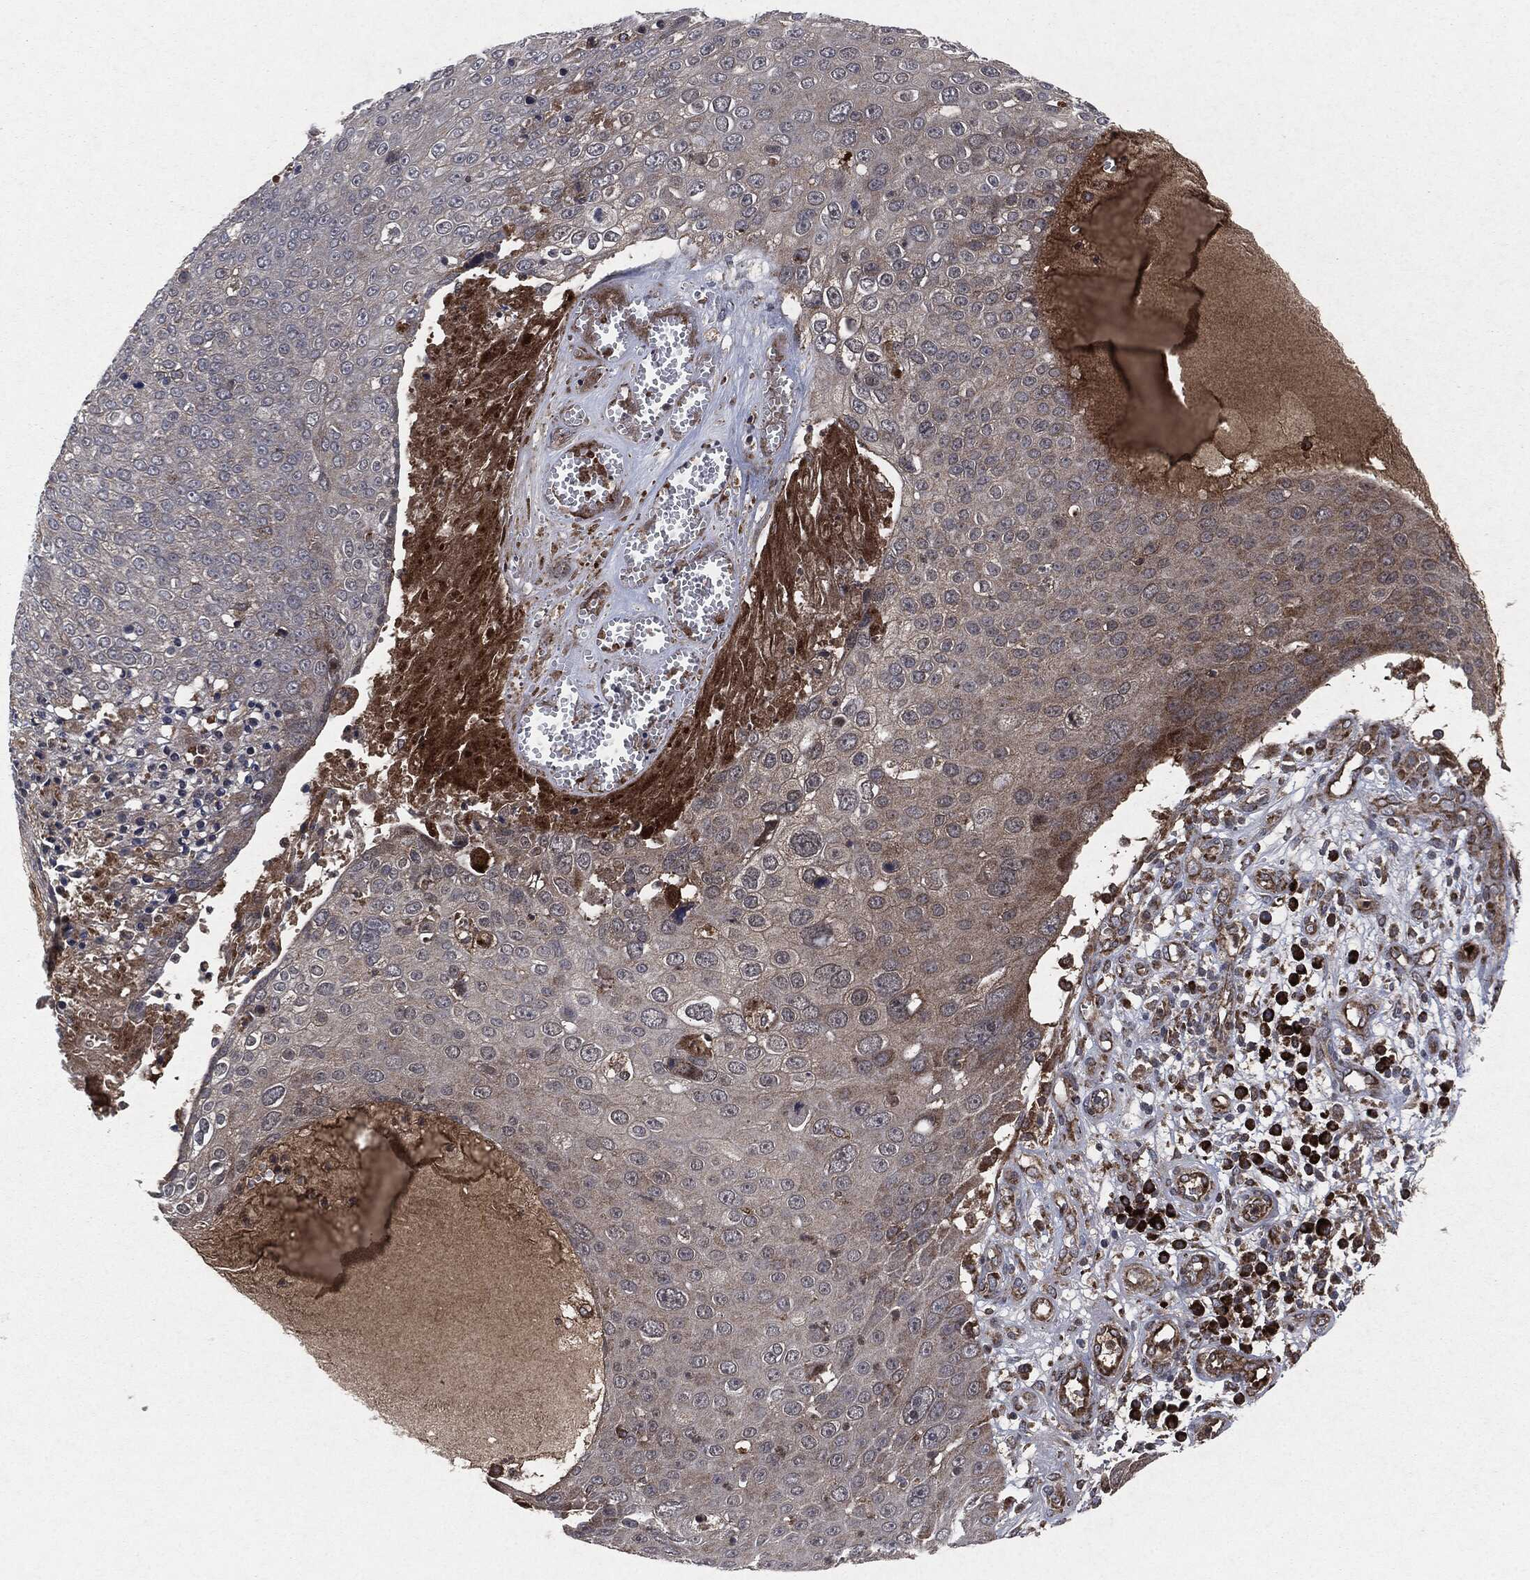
{"staining": {"intensity": "negative", "quantity": "none", "location": "none"}, "tissue": "skin cancer", "cell_type": "Tumor cells", "image_type": "cancer", "snomed": [{"axis": "morphology", "description": "Squamous cell carcinoma, NOS"}, {"axis": "topography", "description": "Skin"}], "caption": "A histopathology image of skin cancer (squamous cell carcinoma) stained for a protein exhibits no brown staining in tumor cells.", "gene": "RAF1", "patient": {"sex": "male", "age": 71}}